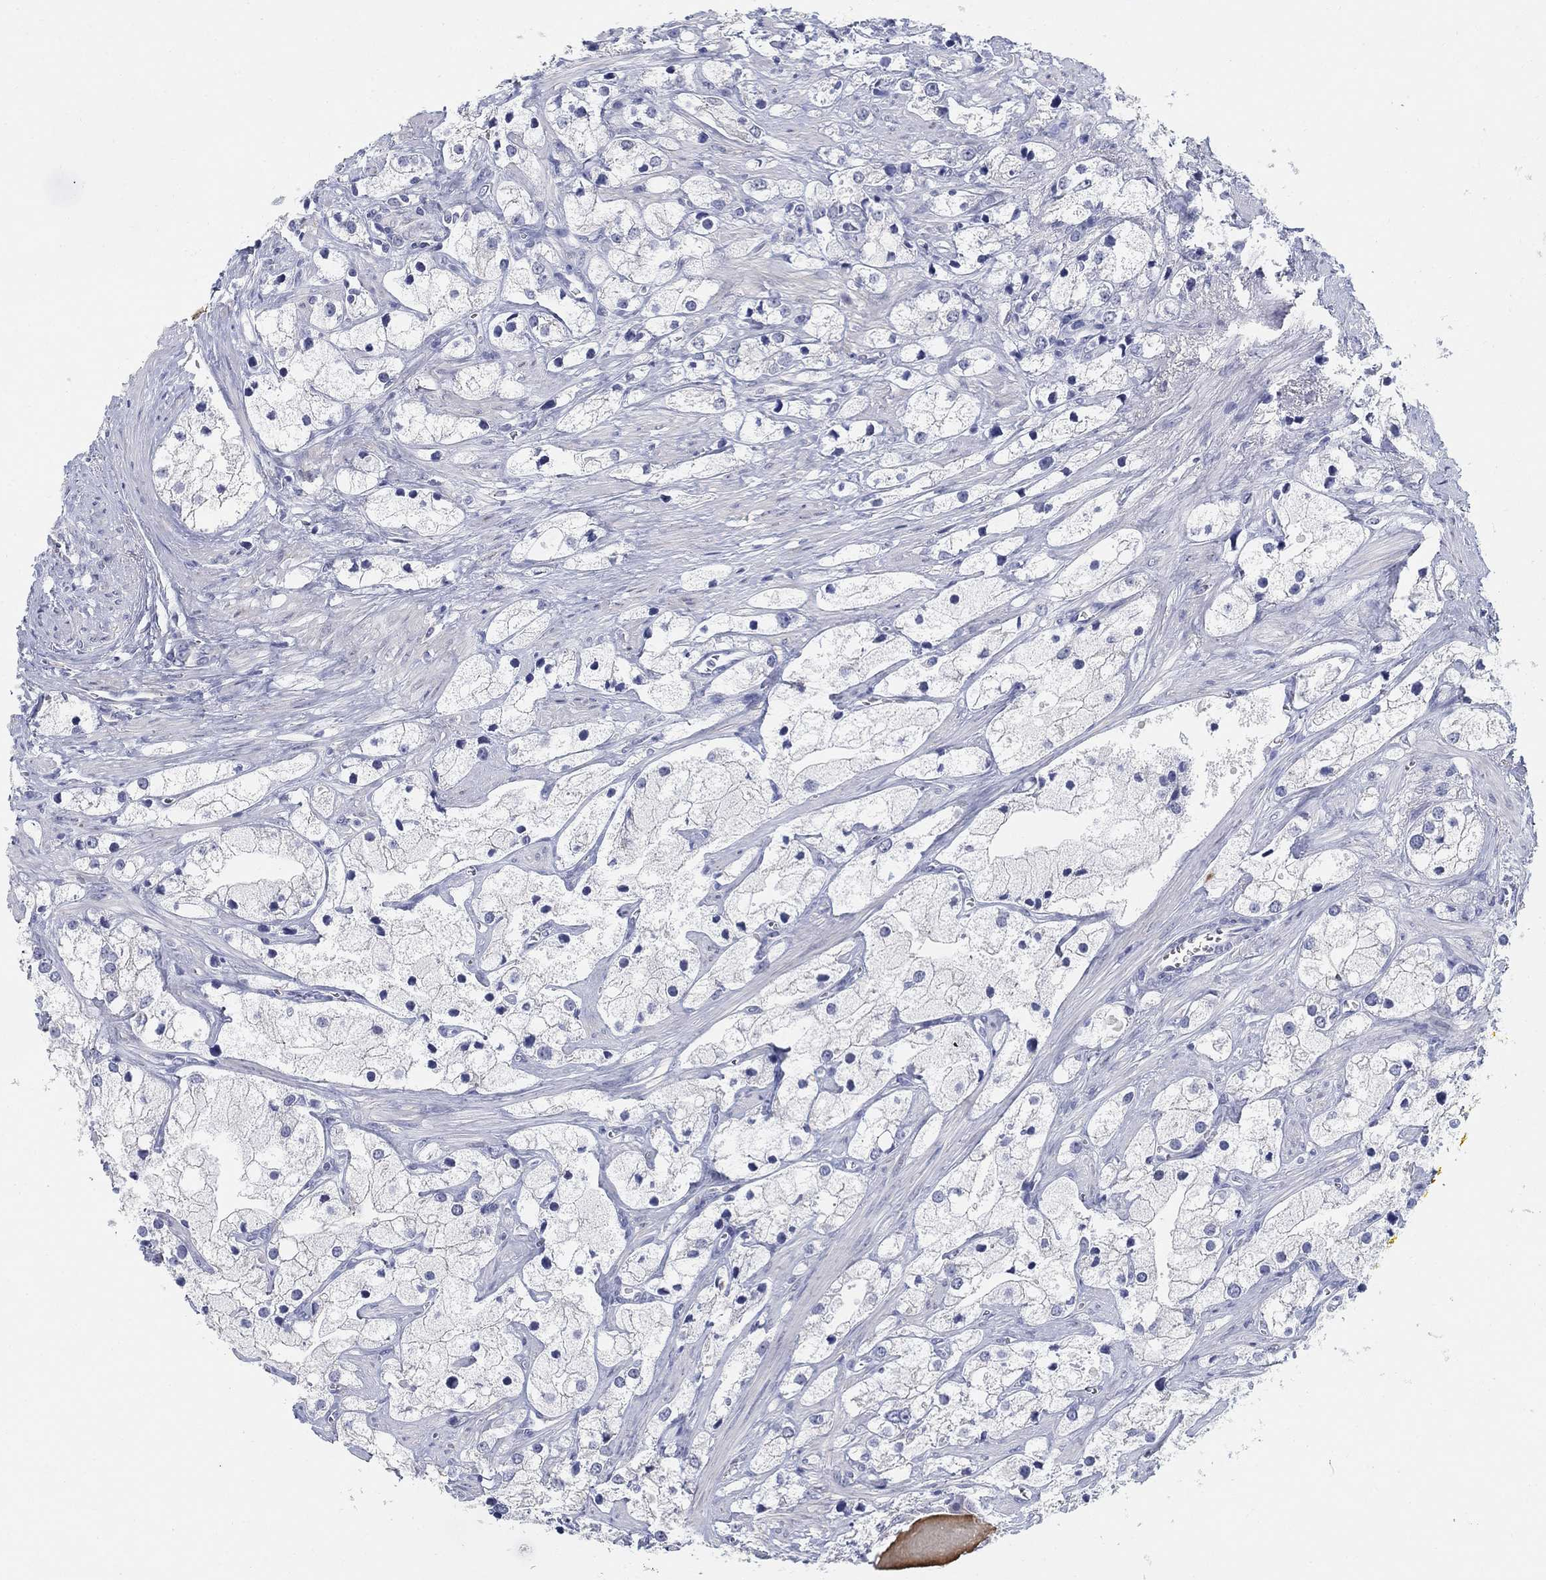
{"staining": {"intensity": "negative", "quantity": "none", "location": "none"}, "tissue": "prostate cancer", "cell_type": "Tumor cells", "image_type": "cancer", "snomed": [{"axis": "morphology", "description": "Adenocarcinoma, NOS"}, {"axis": "topography", "description": "Prostate and seminal vesicle, NOS"}, {"axis": "topography", "description": "Prostate"}], "caption": "DAB immunohistochemical staining of prostate adenocarcinoma displays no significant staining in tumor cells.", "gene": "CLUL1", "patient": {"sex": "male", "age": 79}}